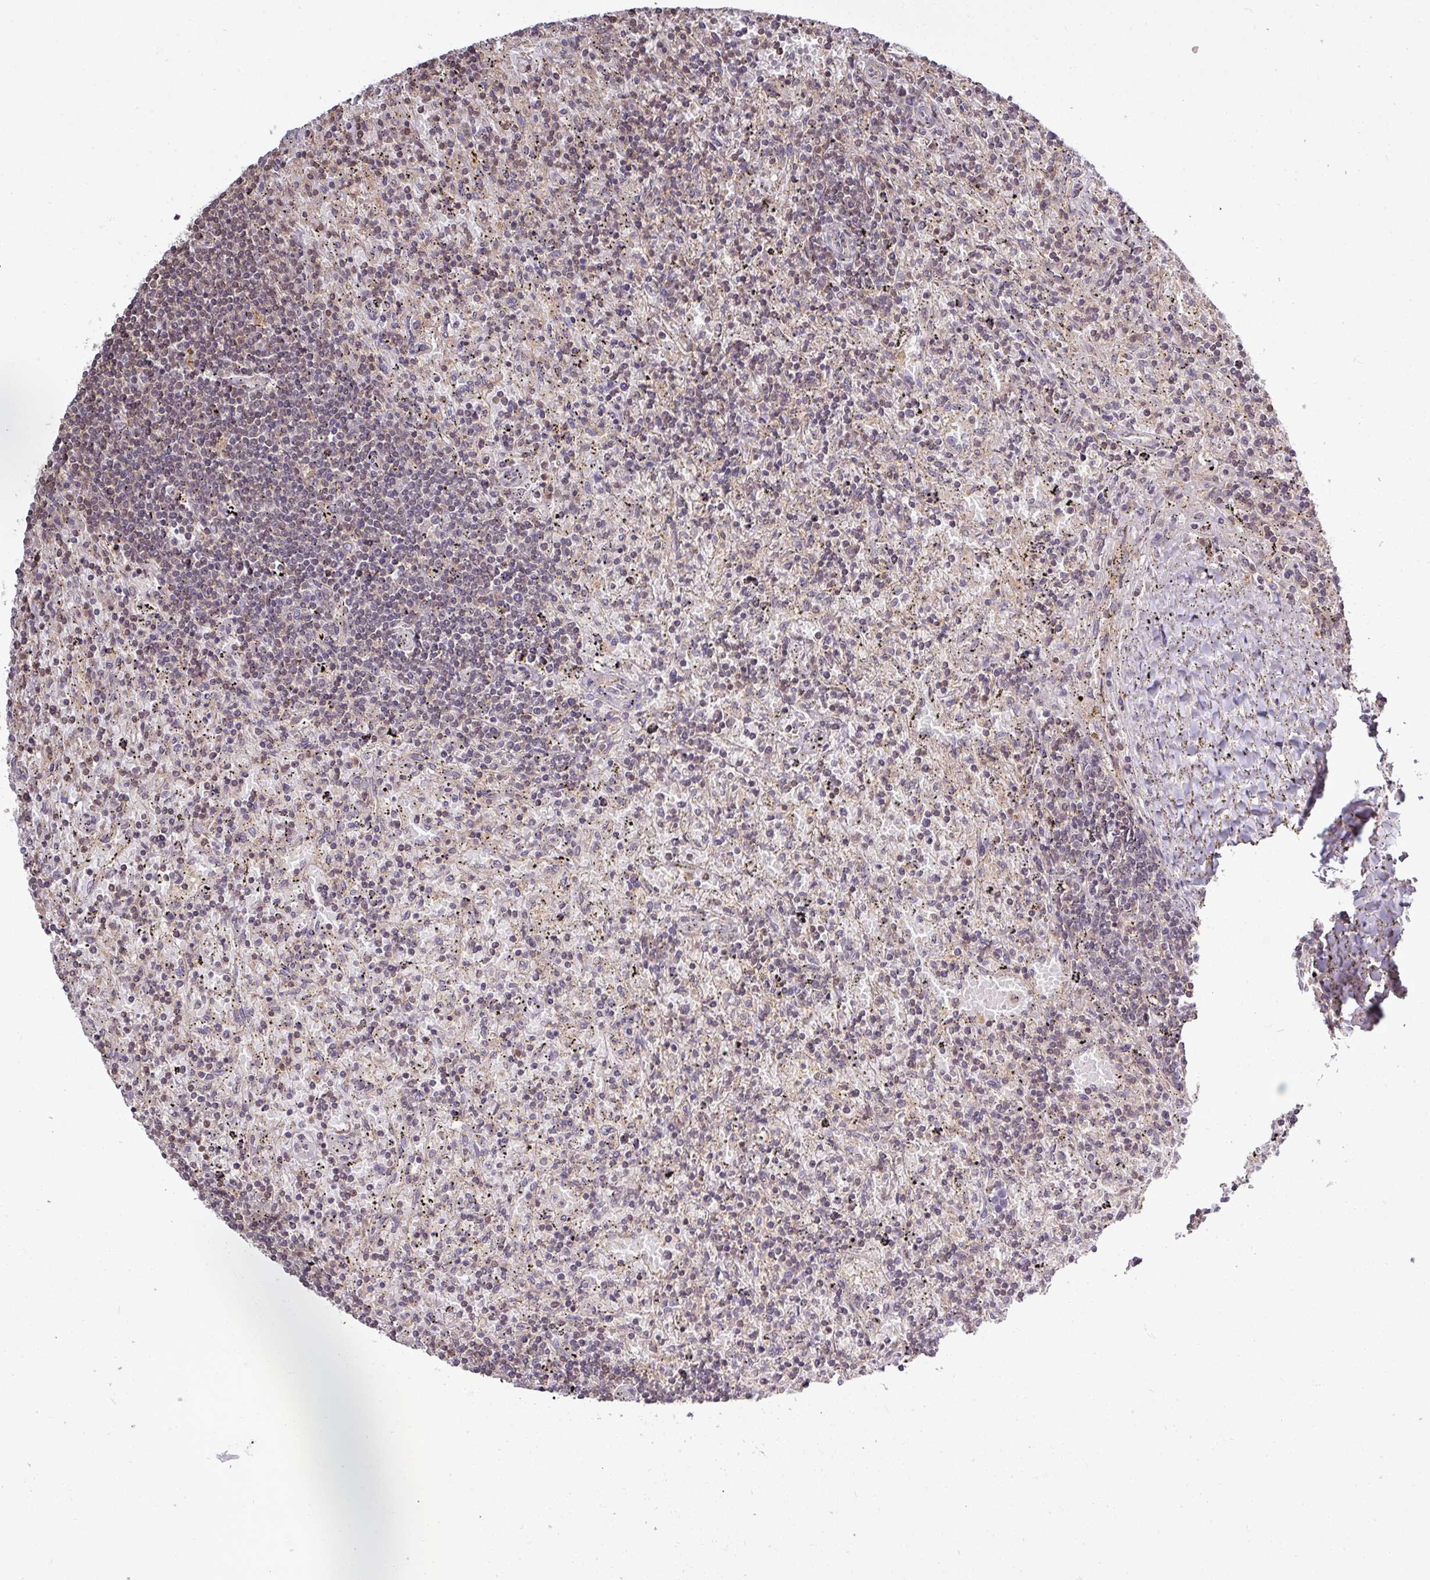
{"staining": {"intensity": "weak", "quantity": "<25%", "location": "cytoplasmic/membranous"}, "tissue": "lymphoma", "cell_type": "Tumor cells", "image_type": "cancer", "snomed": [{"axis": "morphology", "description": "Malignant lymphoma, non-Hodgkin's type, Low grade"}, {"axis": "topography", "description": "Spleen"}], "caption": "There is no significant staining in tumor cells of lymphoma.", "gene": "TUSC3", "patient": {"sex": "male", "age": 76}}